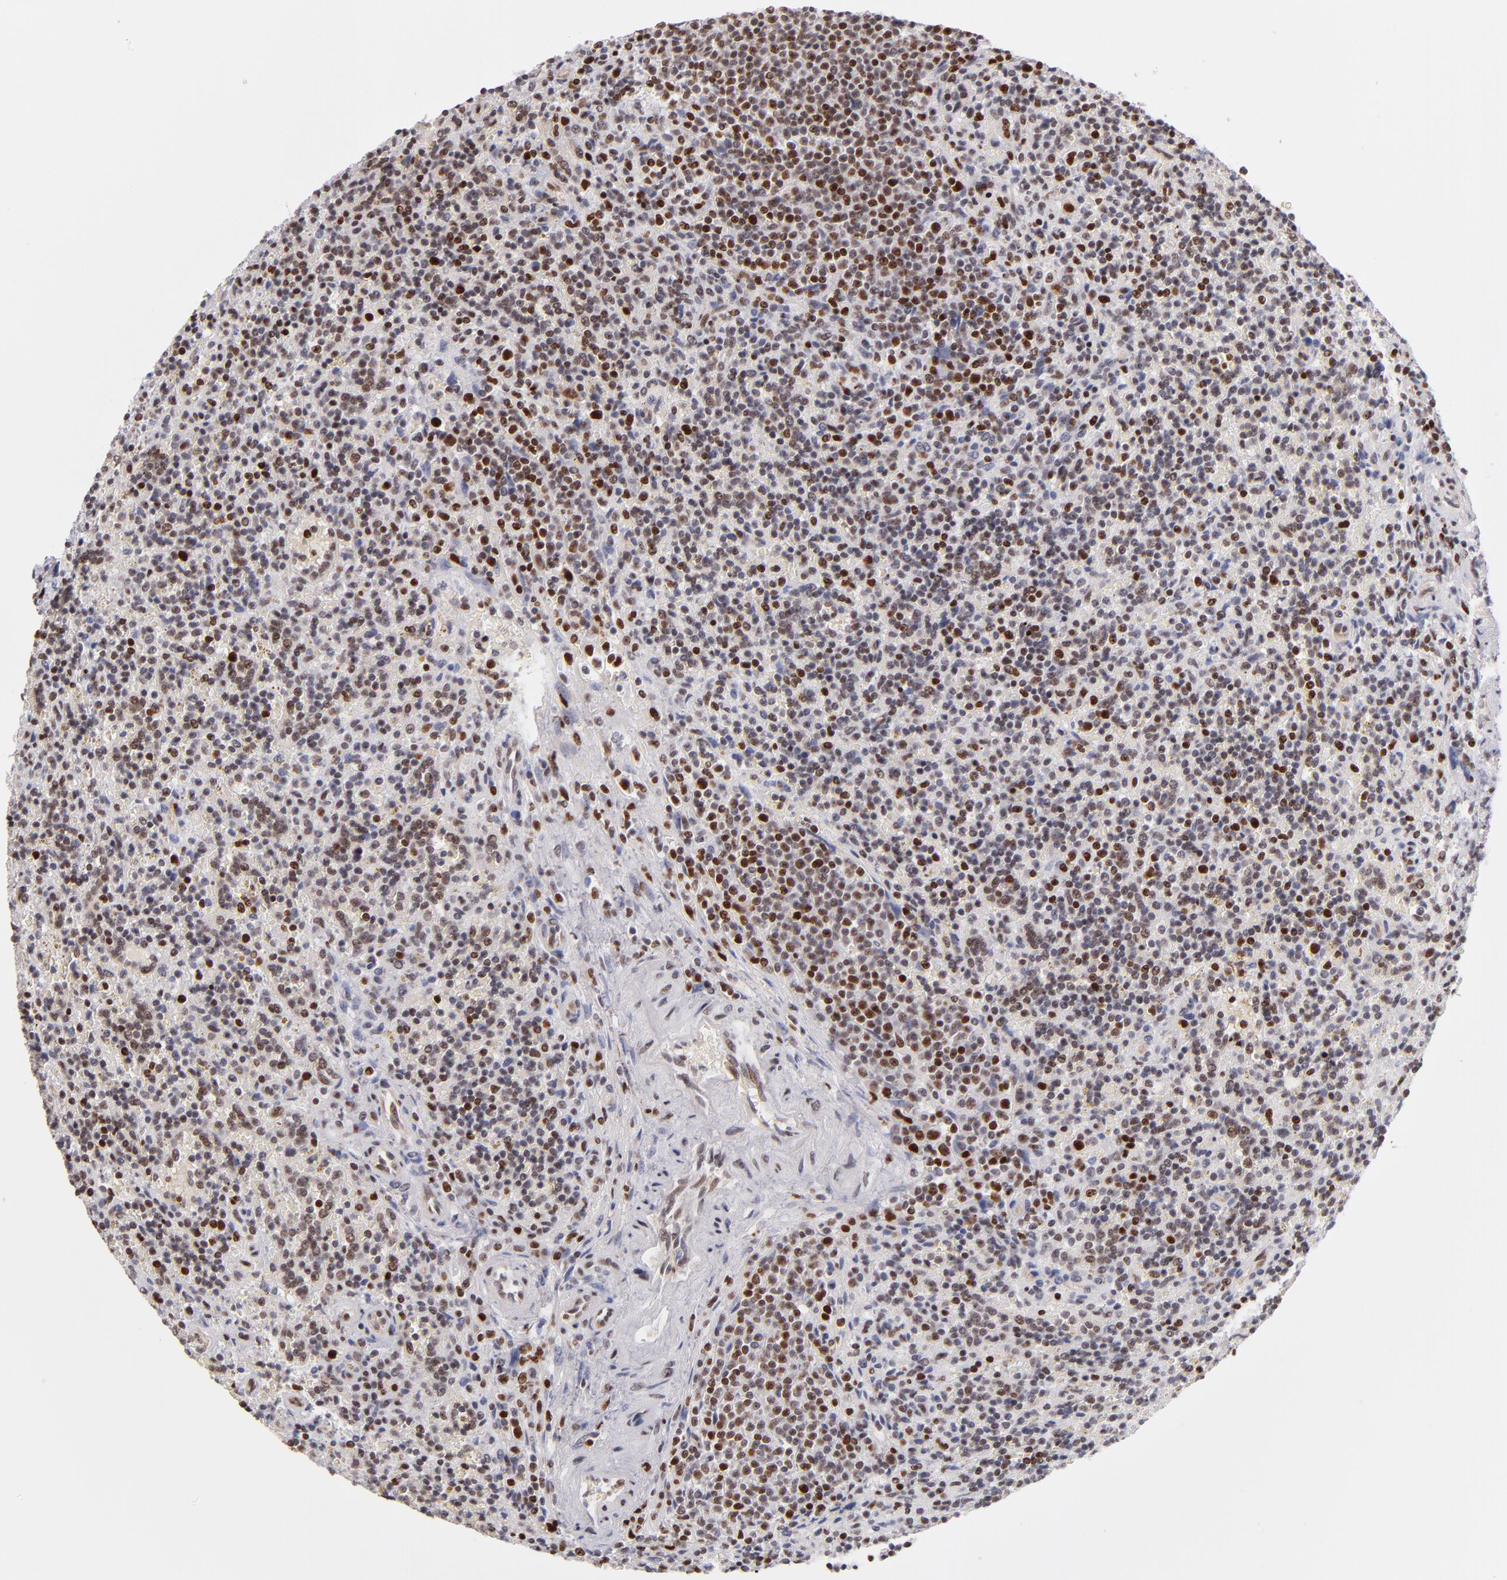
{"staining": {"intensity": "strong", "quantity": "25%-75%", "location": "nuclear"}, "tissue": "lymphoma", "cell_type": "Tumor cells", "image_type": "cancer", "snomed": [{"axis": "morphology", "description": "Malignant lymphoma, non-Hodgkin's type, Low grade"}, {"axis": "topography", "description": "Spleen"}], "caption": "Brown immunohistochemical staining in malignant lymphoma, non-Hodgkin's type (low-grade) displays strong nuclear positivity in about 25%-75% of tumor cells.", "gene": "POLA1", "patient": {"sex": "male", "age": 67}}